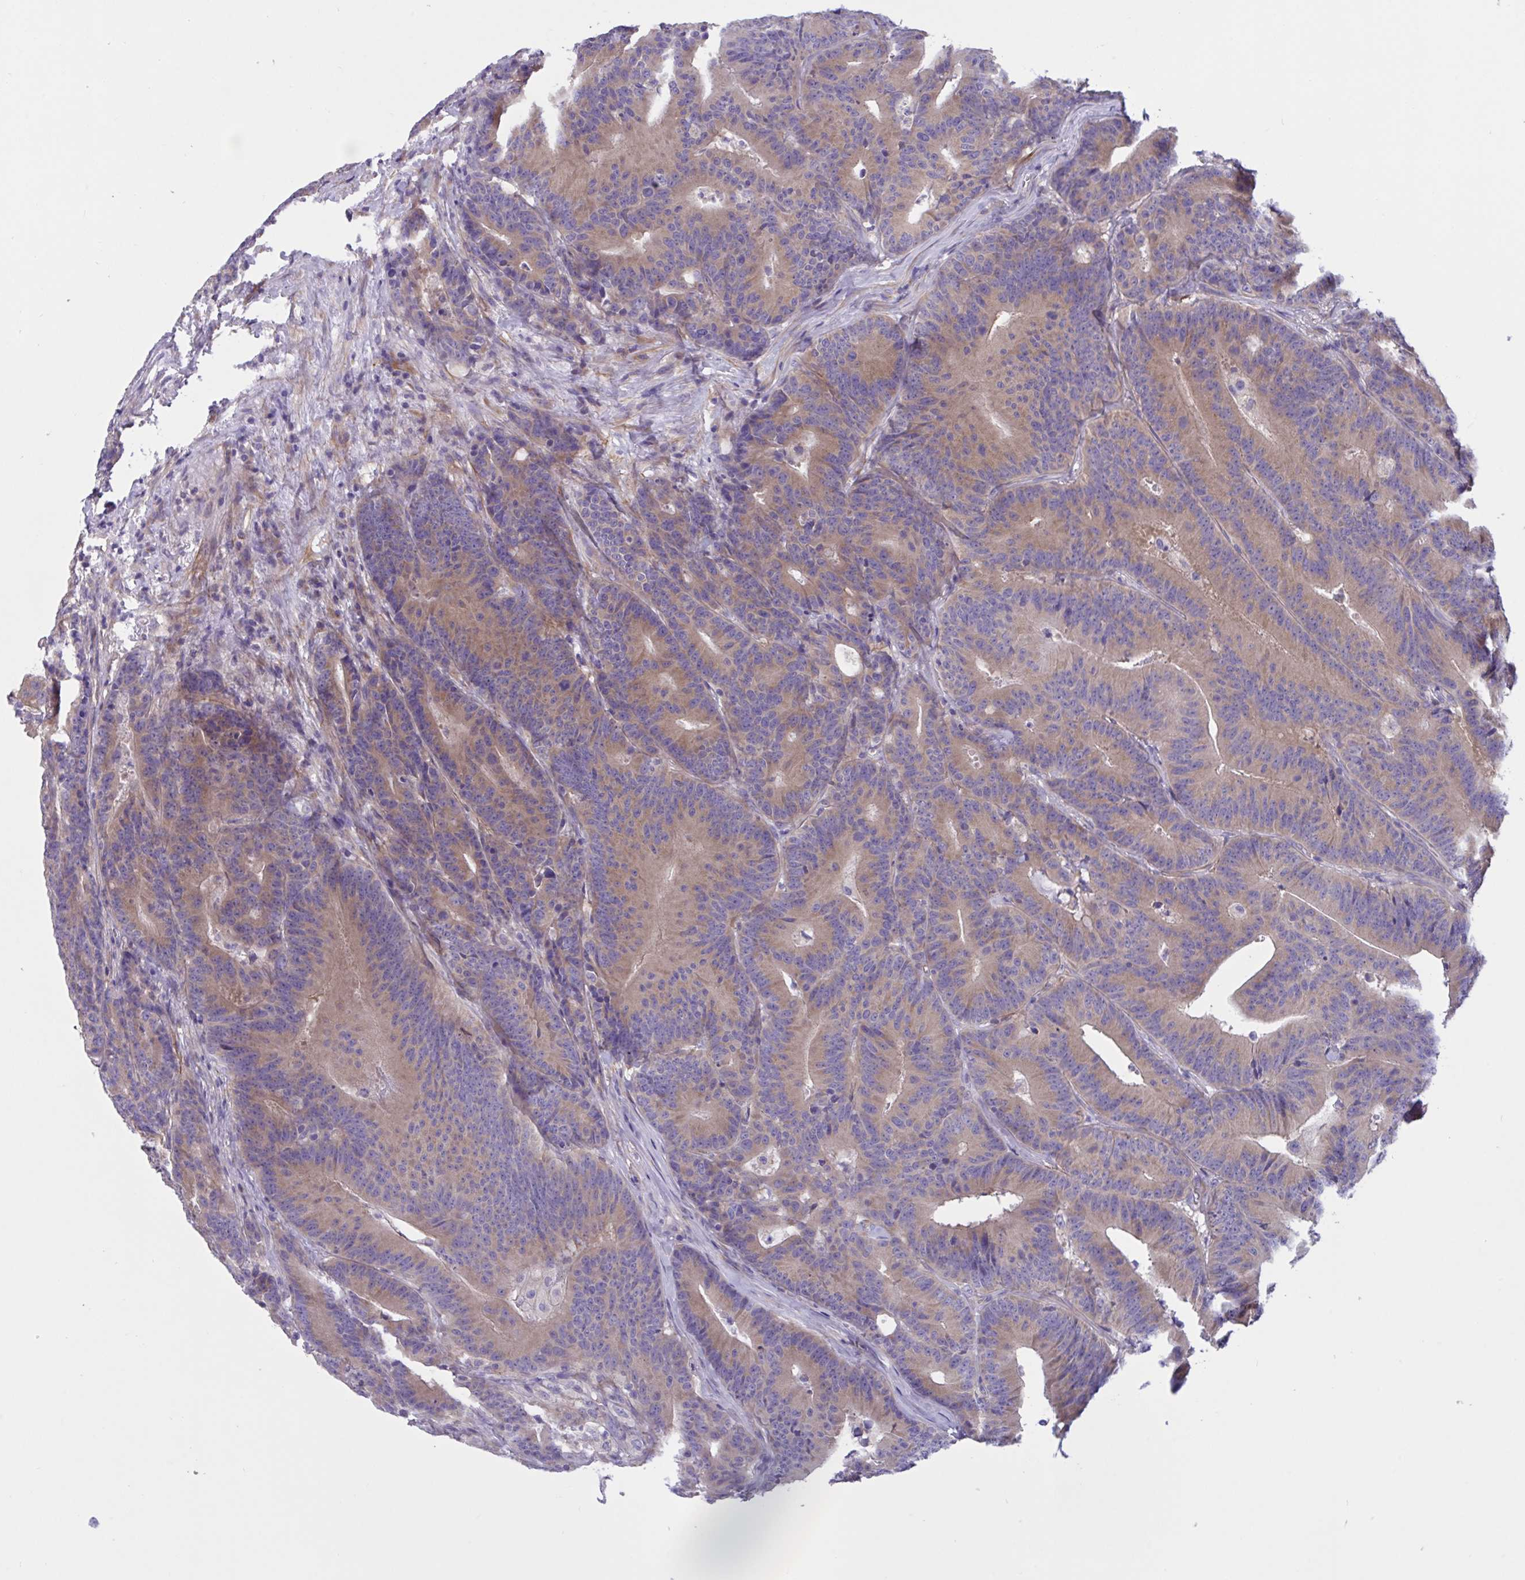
{"staining": {"intensity": "weak", "quantity": ">75%", "location": "cytoplasmic/membranous"}, "tissue": "colorectal cancer", "cell_type": "Tumor cells", "image_type": "cancer", "snomed": [{"axis": "morphology", "description": "Adenocarcinoma, NOS"}, {"axis": "topography", "description": "Colon"}], "caption": "Protein expression analysis of colorectal cancer displays weak cytoplasmic/membranous staining in about >75% of tumor cells. Using DAB (brown) and hematoxylin (blue) stains, captured at high magnification using brightfield microscopy.", "gene": "OXLD1", "patient": {"sex": "female", "age": 78}}